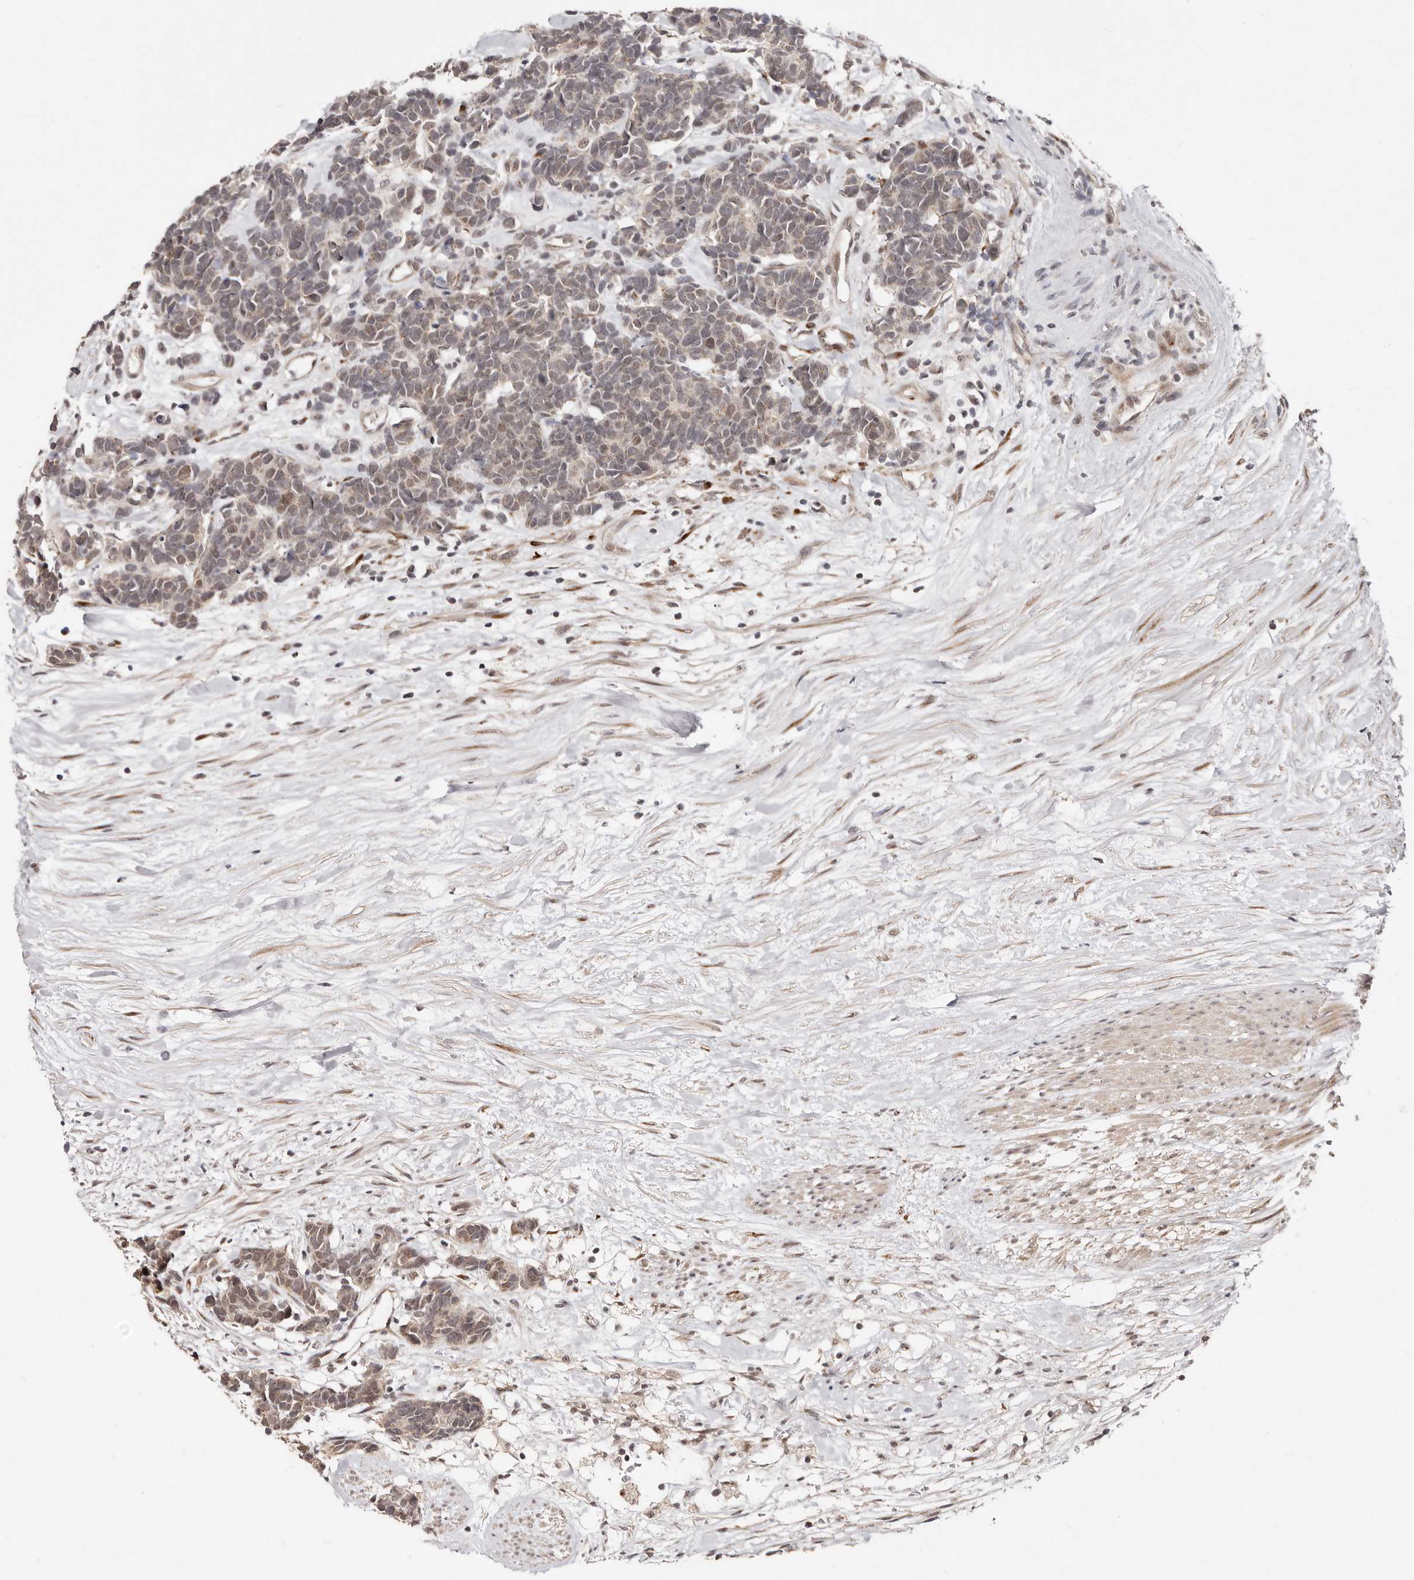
{"staining": {"intensity": "weak", "quantity": "25%-75%", "location": "nuclear"}, "tissue": "carcinoid", "cell_type": "Tumor cells", "image_type": "cancer", "snomed": [{"axis": "morphology", "description": "Carcinoma, NOS"}, {"axis": "morphology", "description": "Carcinoid, malignant, NOS"}, {"axis": "topography", "description": "Urinary bladder"}], "caption": "This photomicrograph reveals carcinoid (malignant) stained with IHC to label a protein in brown. The nuclear of tumor cells show weak positivity for the protein. Nuclei are counter-stained blue.", "gene": "SRCAP", "patient": {"sex": "male", "age": 57}}